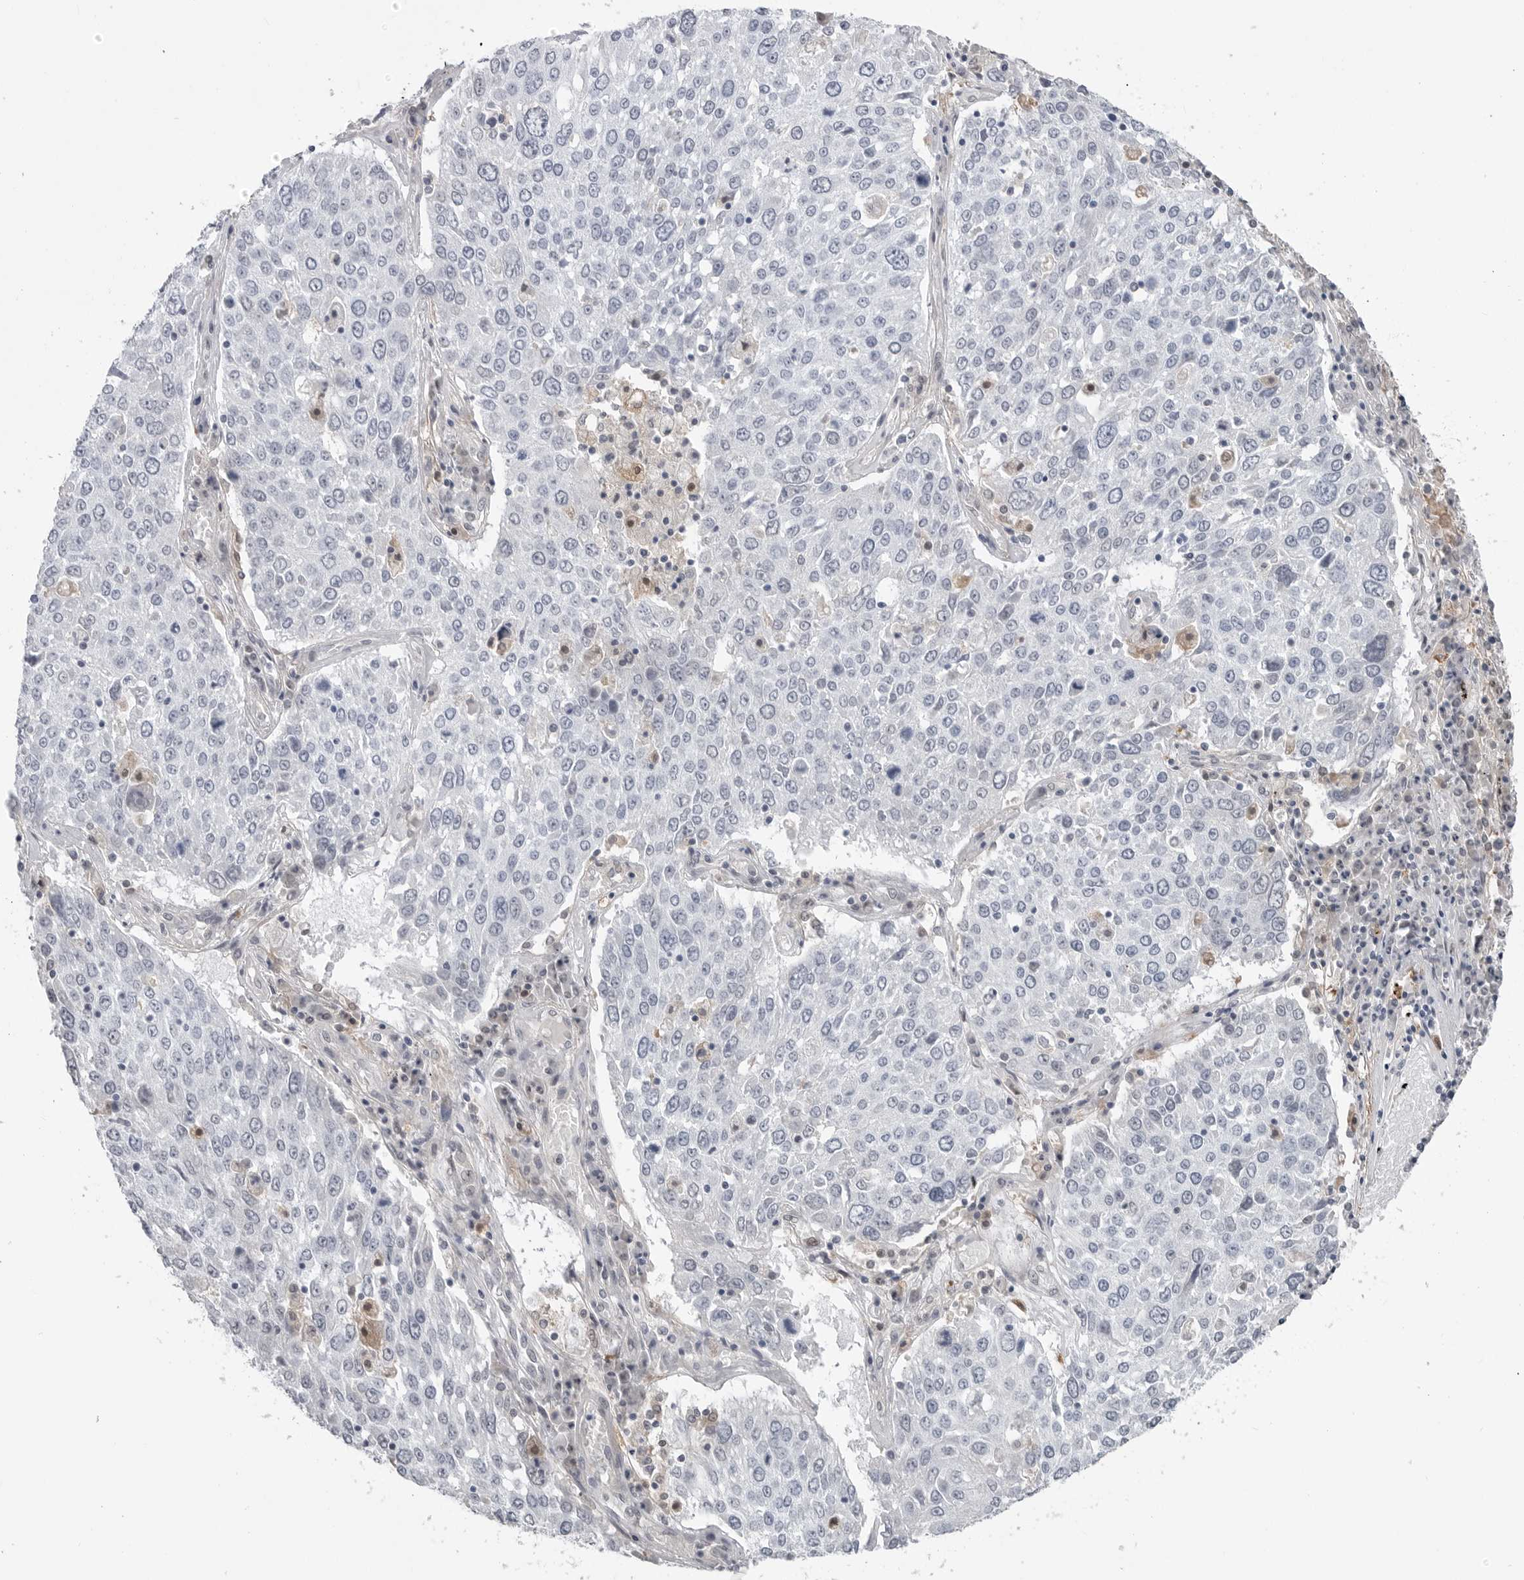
{"staining": {"intensity": "negative", "quantity": "none", "location": "none"}, "tissue": "lung cancer", "cell_type": "Tumor cells", "image_type": "cancer", "snomed": [{"axis": "morphology", "description": "Squamous cell carcinoma, NOS"}, {"axis": "topography", "description": "Lung"}], "caption": "Immunohistochemical staining of human squamous cell carcinoma (lung) shows no significant expression in tumor cells.", "gene": "PNPO", "patient": {"sex": "male", "age": 65}}